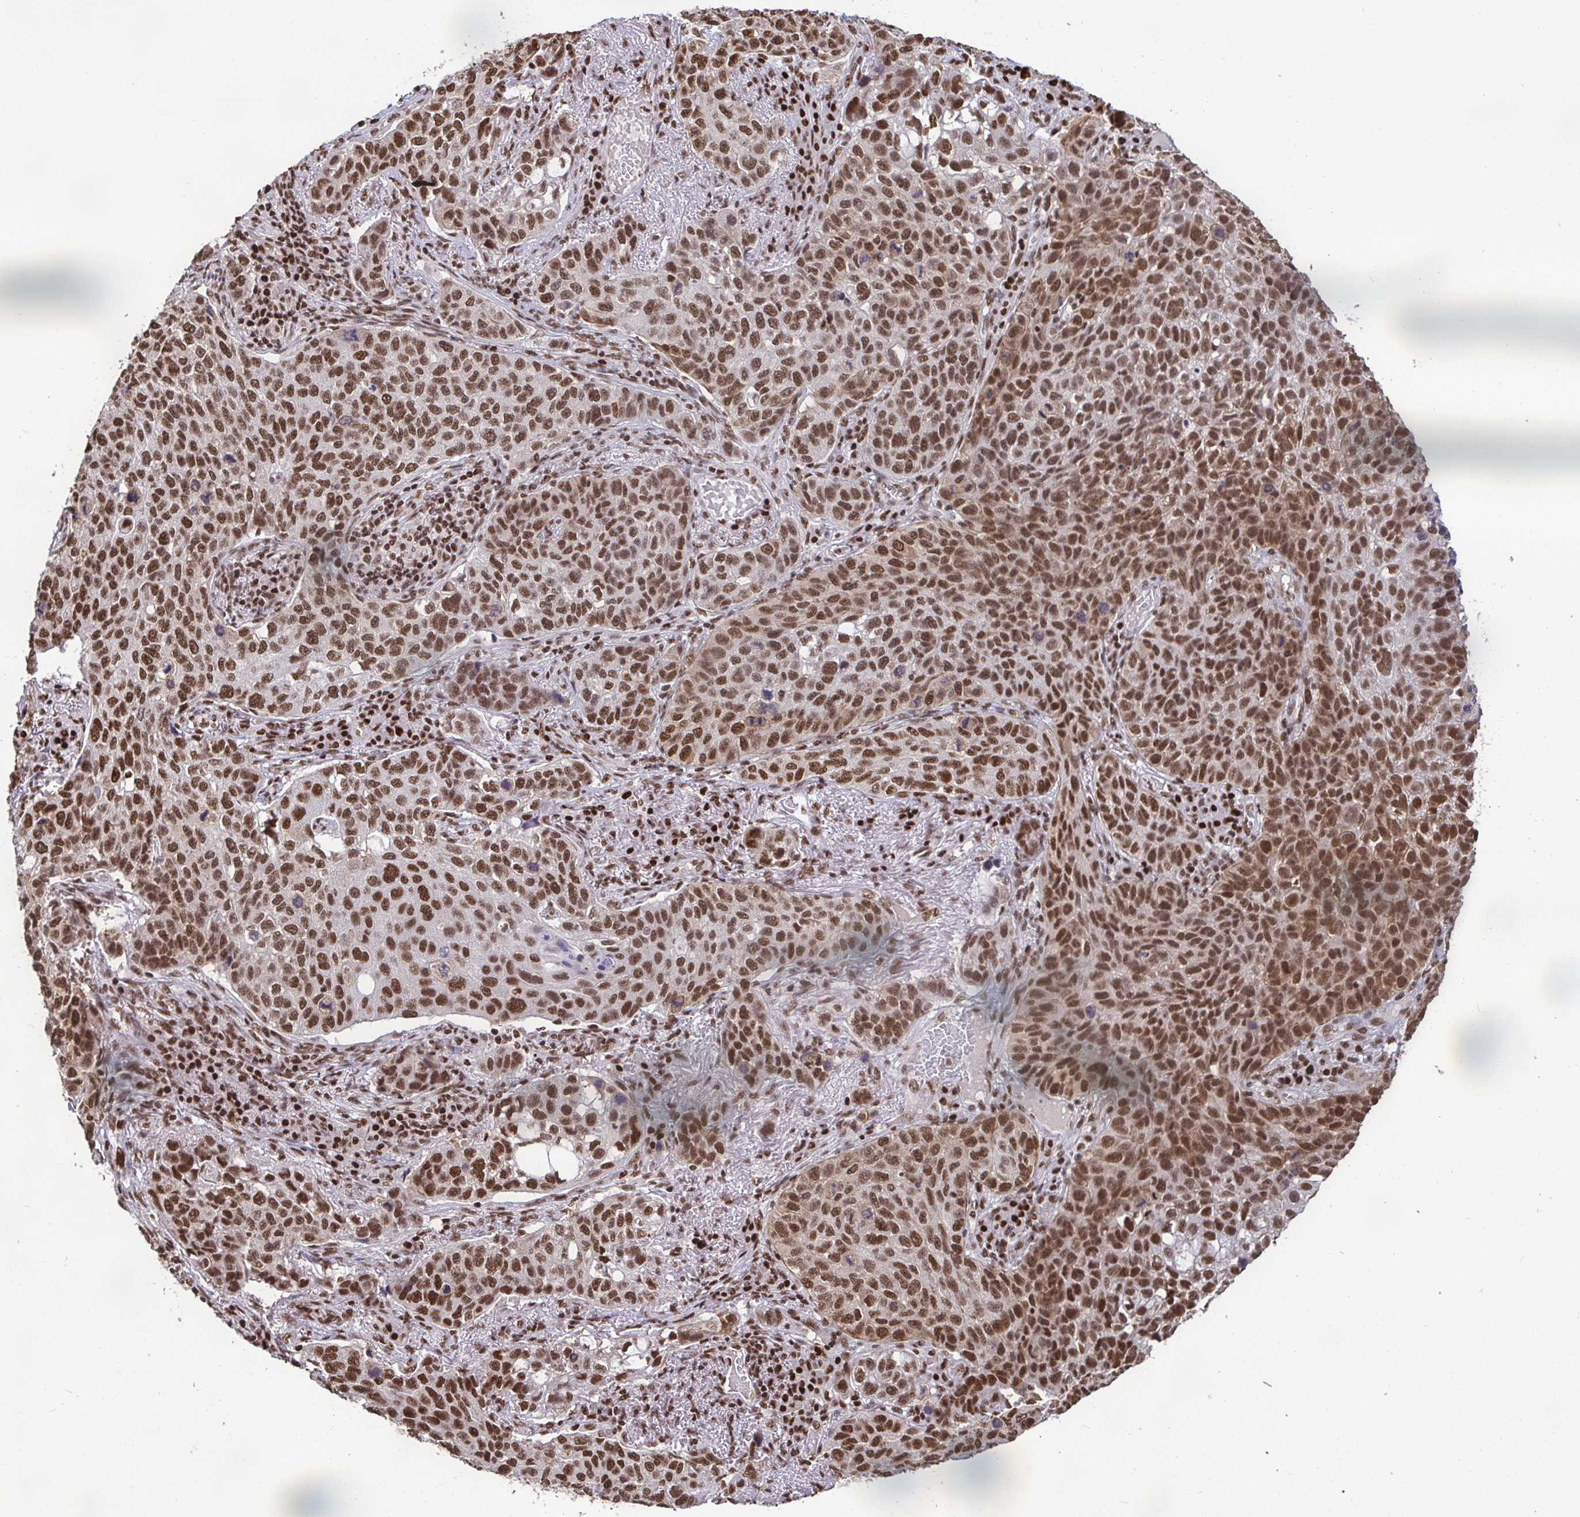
{"staining": {"intensity": "strong", "quantity": ">75%", "location": "nuclear"}, "tissue": "lung cancer", "cell_type": "Tumor cells", "image_type": "cancer", "snomed": [{"axis": "morphology", "description": "Squamous cell carcinoma, NOS"}, {"axis": "topography", "description": "Lymph node"}, {"axis": "topography", "description": "Lung"}], "caption": "Immunohistochemical staining of lung squamous cell carcinoma exhibits strong nuclear protein staining in about >75% of tumor cells.", "gene": "SP3", "patient": {"sex": "male", "age": 61}}